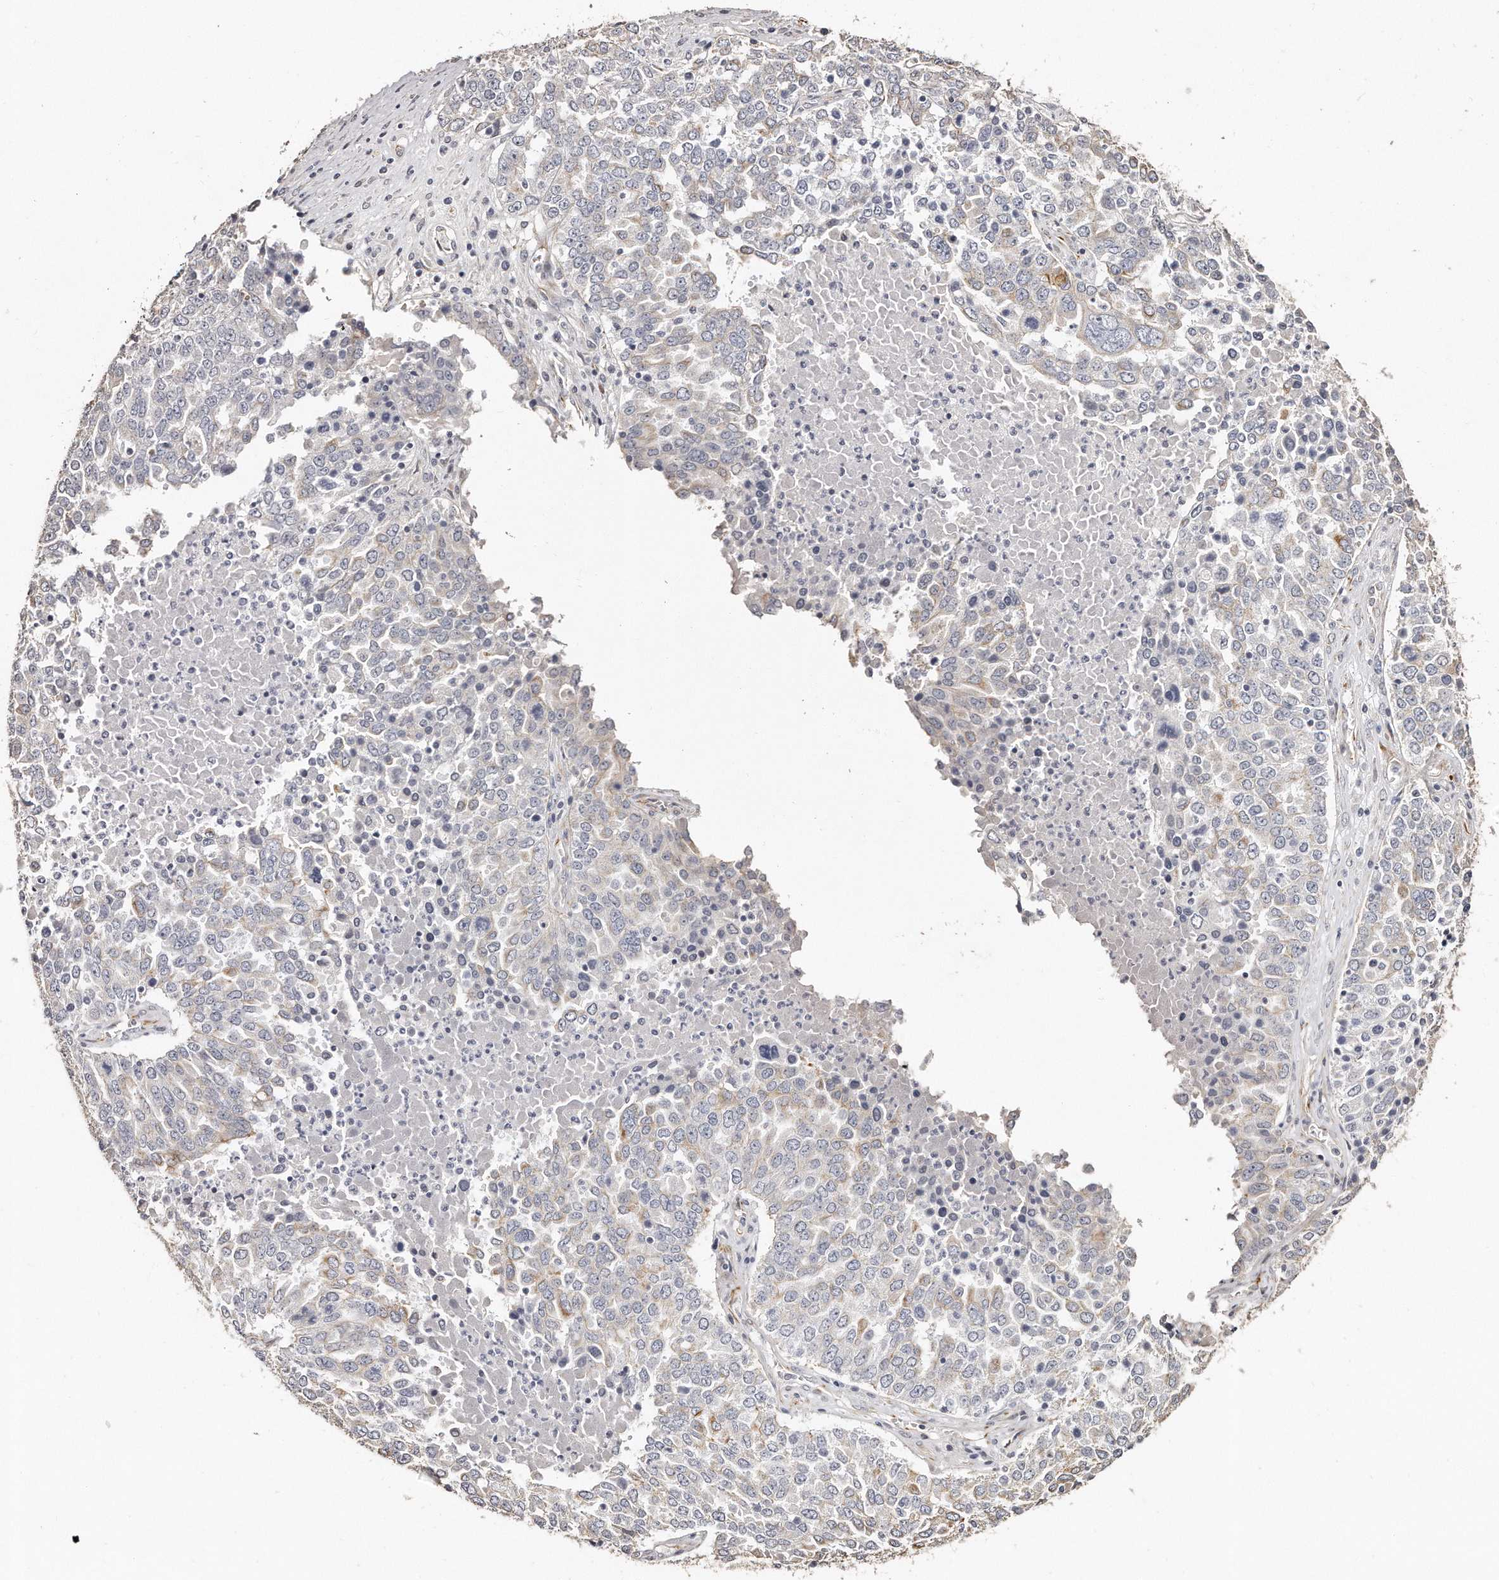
{"staining": {"intensity": "weak", "quantity": "<25%", "location": "cytoplasmic/membranous"}, "tissue": "ovarian cancer", "cell_type": "Tumor cells", "image_type": "cancer", "snomed": [{"axis": "morphology", "description": "Carcinoma, endometroid"}, {"axis": "topography", "description": "Ovary"}], "caption": "This image is of endometroid carcinoma (ovarian) stained with immunohistochemistry to label a protein in brown with the nuclei are counter-stained blue. There is no staining in tumor cells.", "gene": "ZYG11A", "patient": {"sex": "female", "age": 62}}